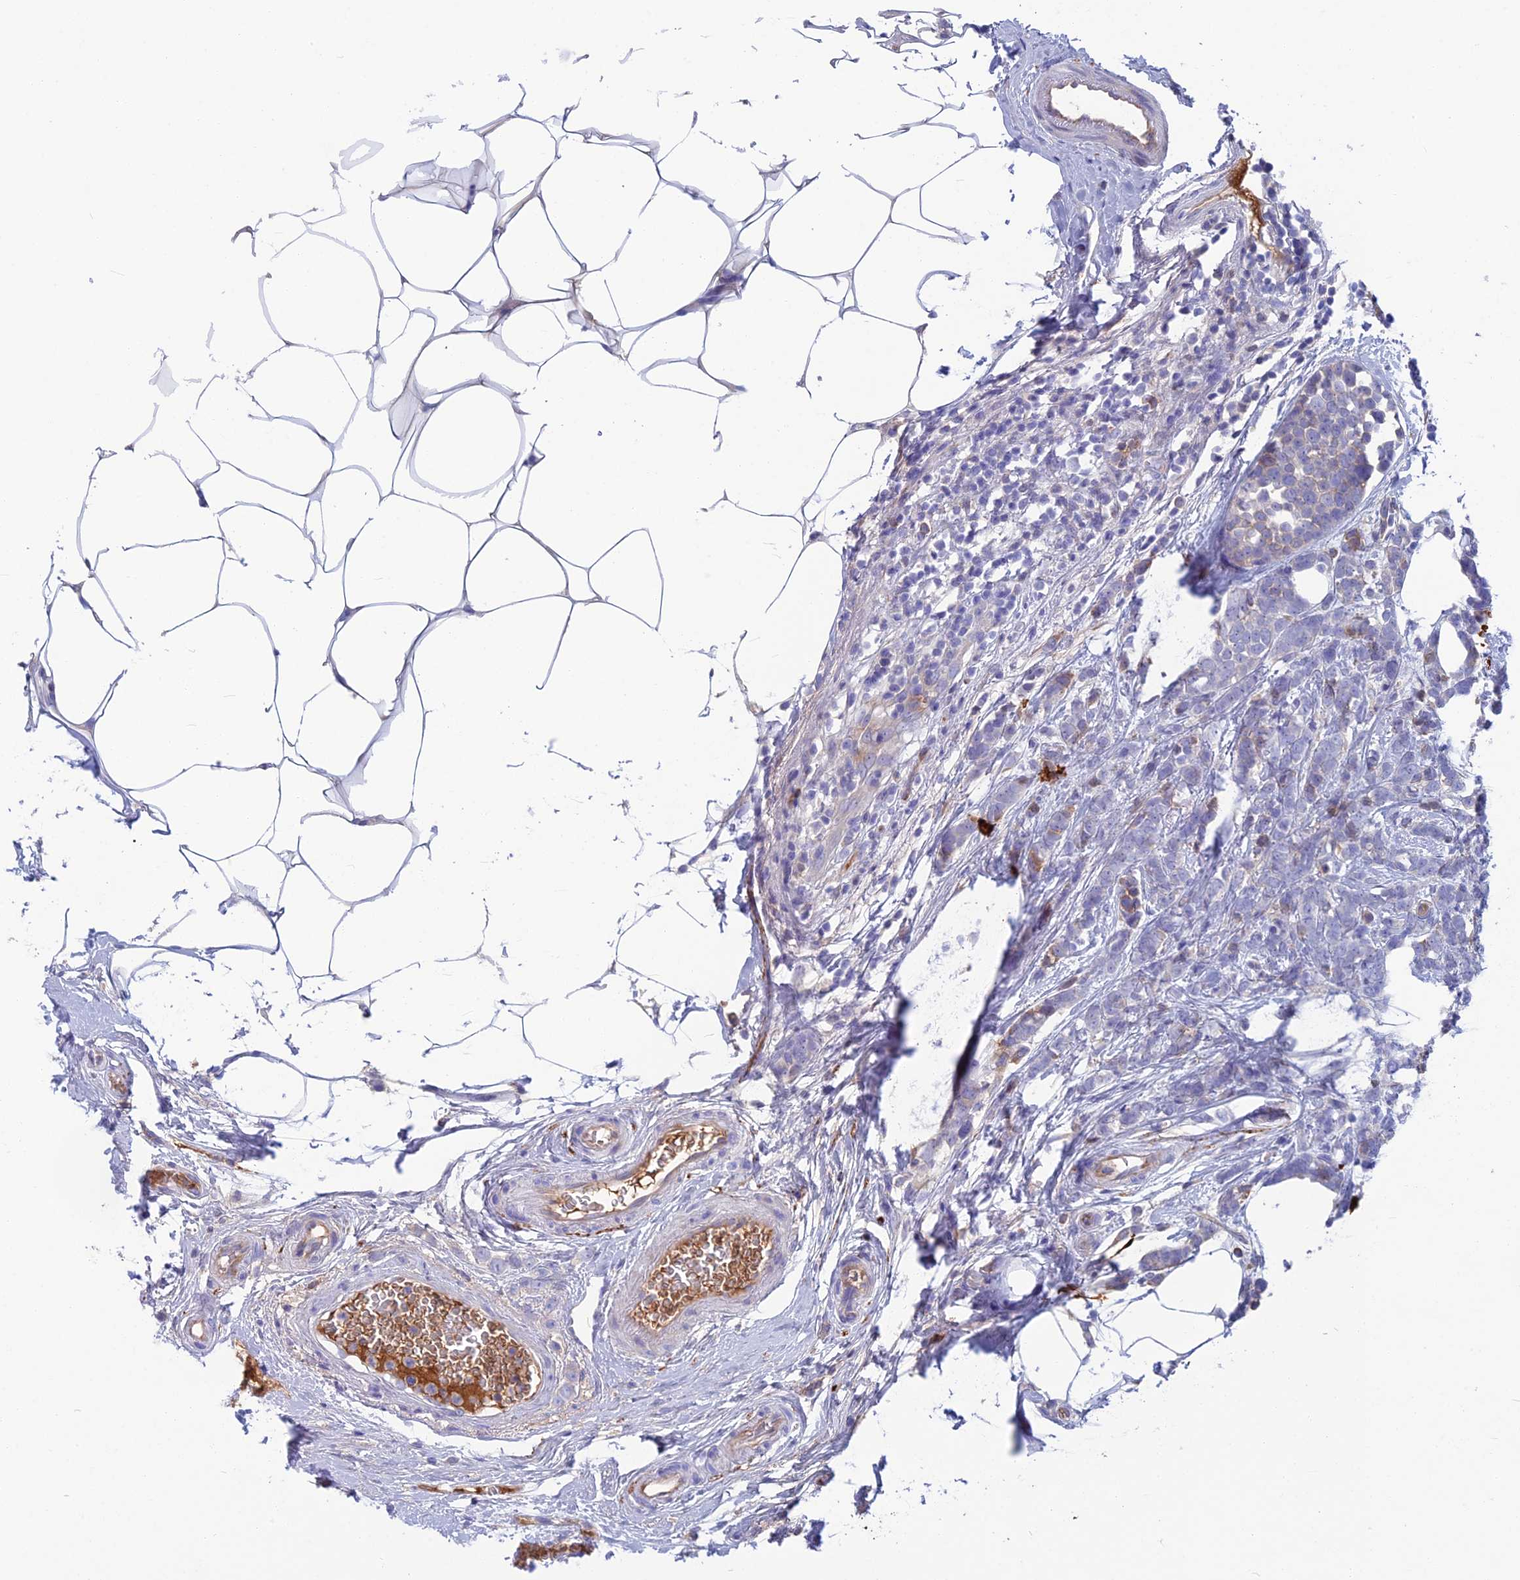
{"staining": {"intensity": "negative", "quantity": "none", "location": "none"}, "tissue": "breast cancer", "cell_type": "Tumor cells", "image_type": "cancer", "snomed": [{"axis": "morphology", "description": "Lobular carcinoma"}, {"axis": "topography", "description": "Breast"}], "caption": "This photomicrograph is of breast lobular carcinoma stained with immunohistochemistry to label a protein in brown with the nuclei are counter-stained blue. There is no staining in tumor cells.", "gene": "SNAP91", "patient": {"sex": "female", "age": 58}}